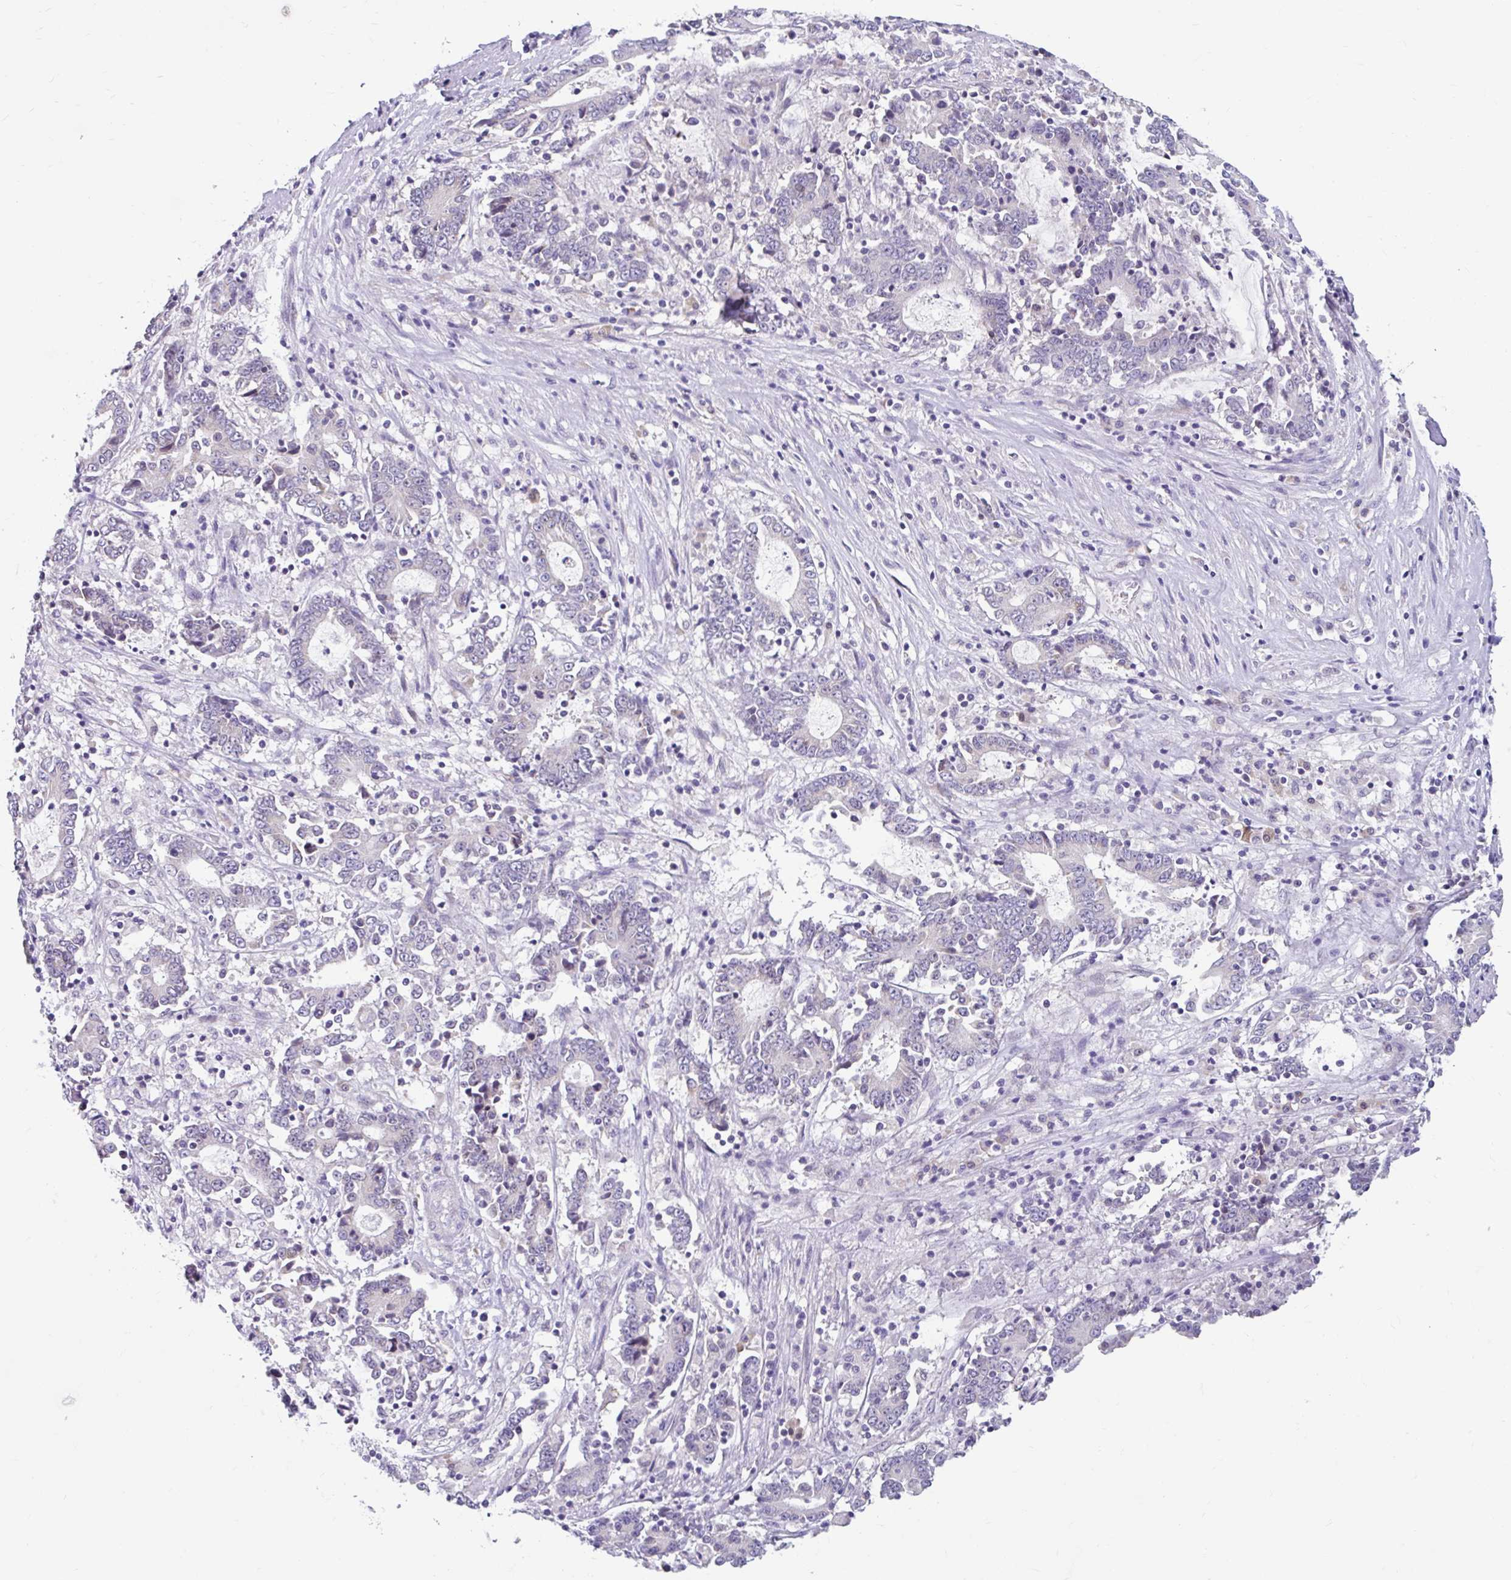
{"staining": {"intensity": "negative", "quantity": "none", "location": "none"}, "tissue": "stomach cancer", "cell_type": "Tumor cells", "image_type": "cancer", "snomed": [{"axis": "morphology", "description": "Adenocarcinoma, NOS"}, {"axis": "topography", "description": "Stomach, upper"}], "caption": "Photomicrograph shows no protein expression in tumor cells of stomach cancer tissue.", "gene": "NT5C1B", "patient": {"sex": "male", "age": 68}}